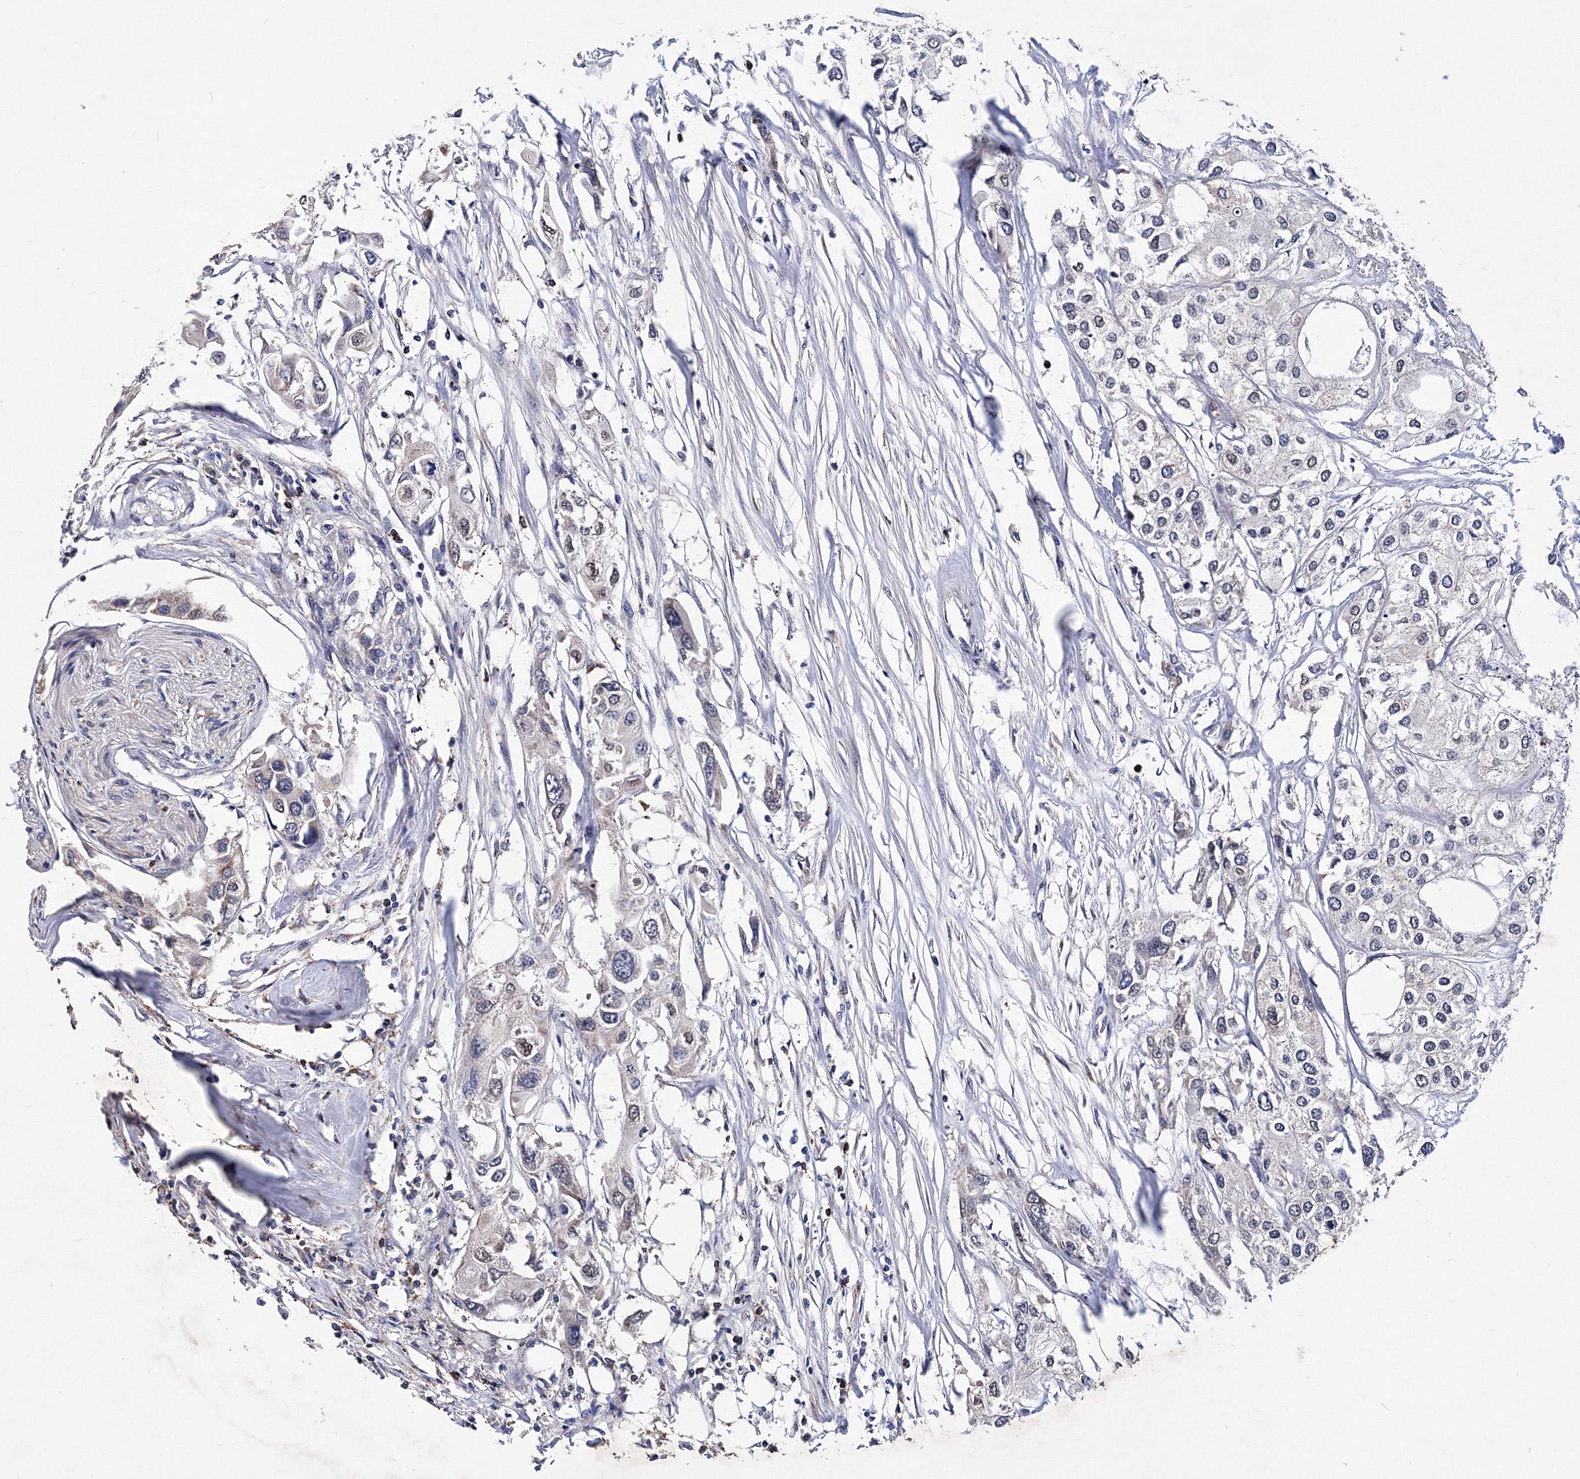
{"staining": {"intensity": "negative", "quantity": "none", "location": "none"}, "tissue": "urothelial cancer", "cell_type": "Tumor cells", "image_type": "cancer", "snomed": [{"axis": "morphology", "description": "Urothelial carcinoma, High grade"}, {"axis": "topography", "description": "Urinary bladder"}], "caption": "Immunohistochemistry (IHC) micrograph of urothelial cancer stained for a protein (brown), which displays no staining in tumor cells.", "gene": "PHYKPL", "patient": {"sex": "male", "age": 64}}